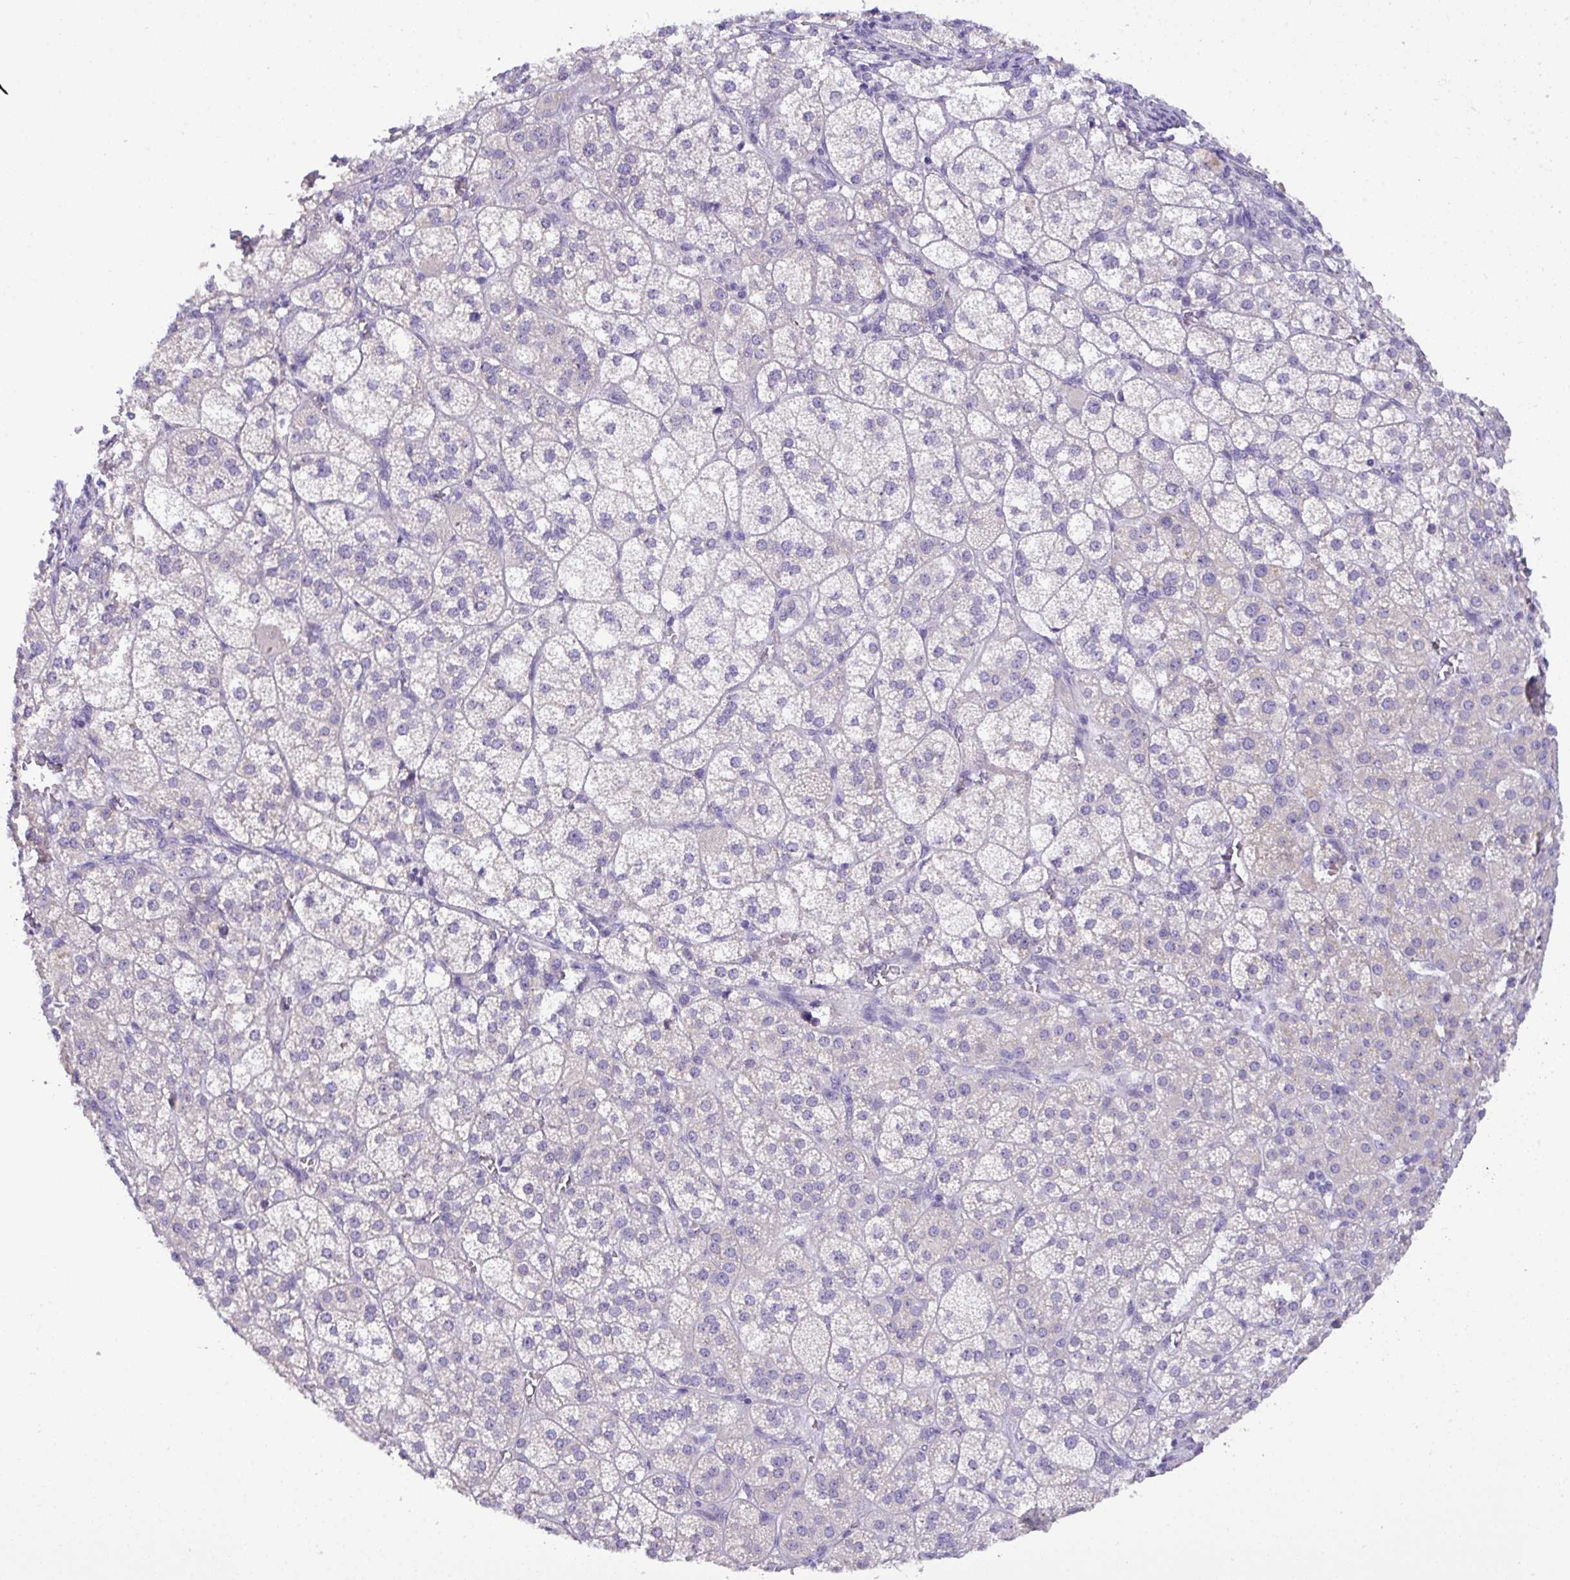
{"staining": {"intensity": "weak", "quantity": "<25%", "location": "cytoplasmic/membranous"}, "tissue": "adrenal gland", "cell_type": "Glandular cells", "image_type": "normal", "snomed": [{"axis": "morphology", "description": "Normal tissue, NOS"}, {"axis": "topography", "description": "Adrenal gland"}], "caption": "The micrograph displays no significant positivity in glandular cells of adrenal gland.", "gene": "ST8SIA2", "patient": {"sex": "female", "age": 60}}